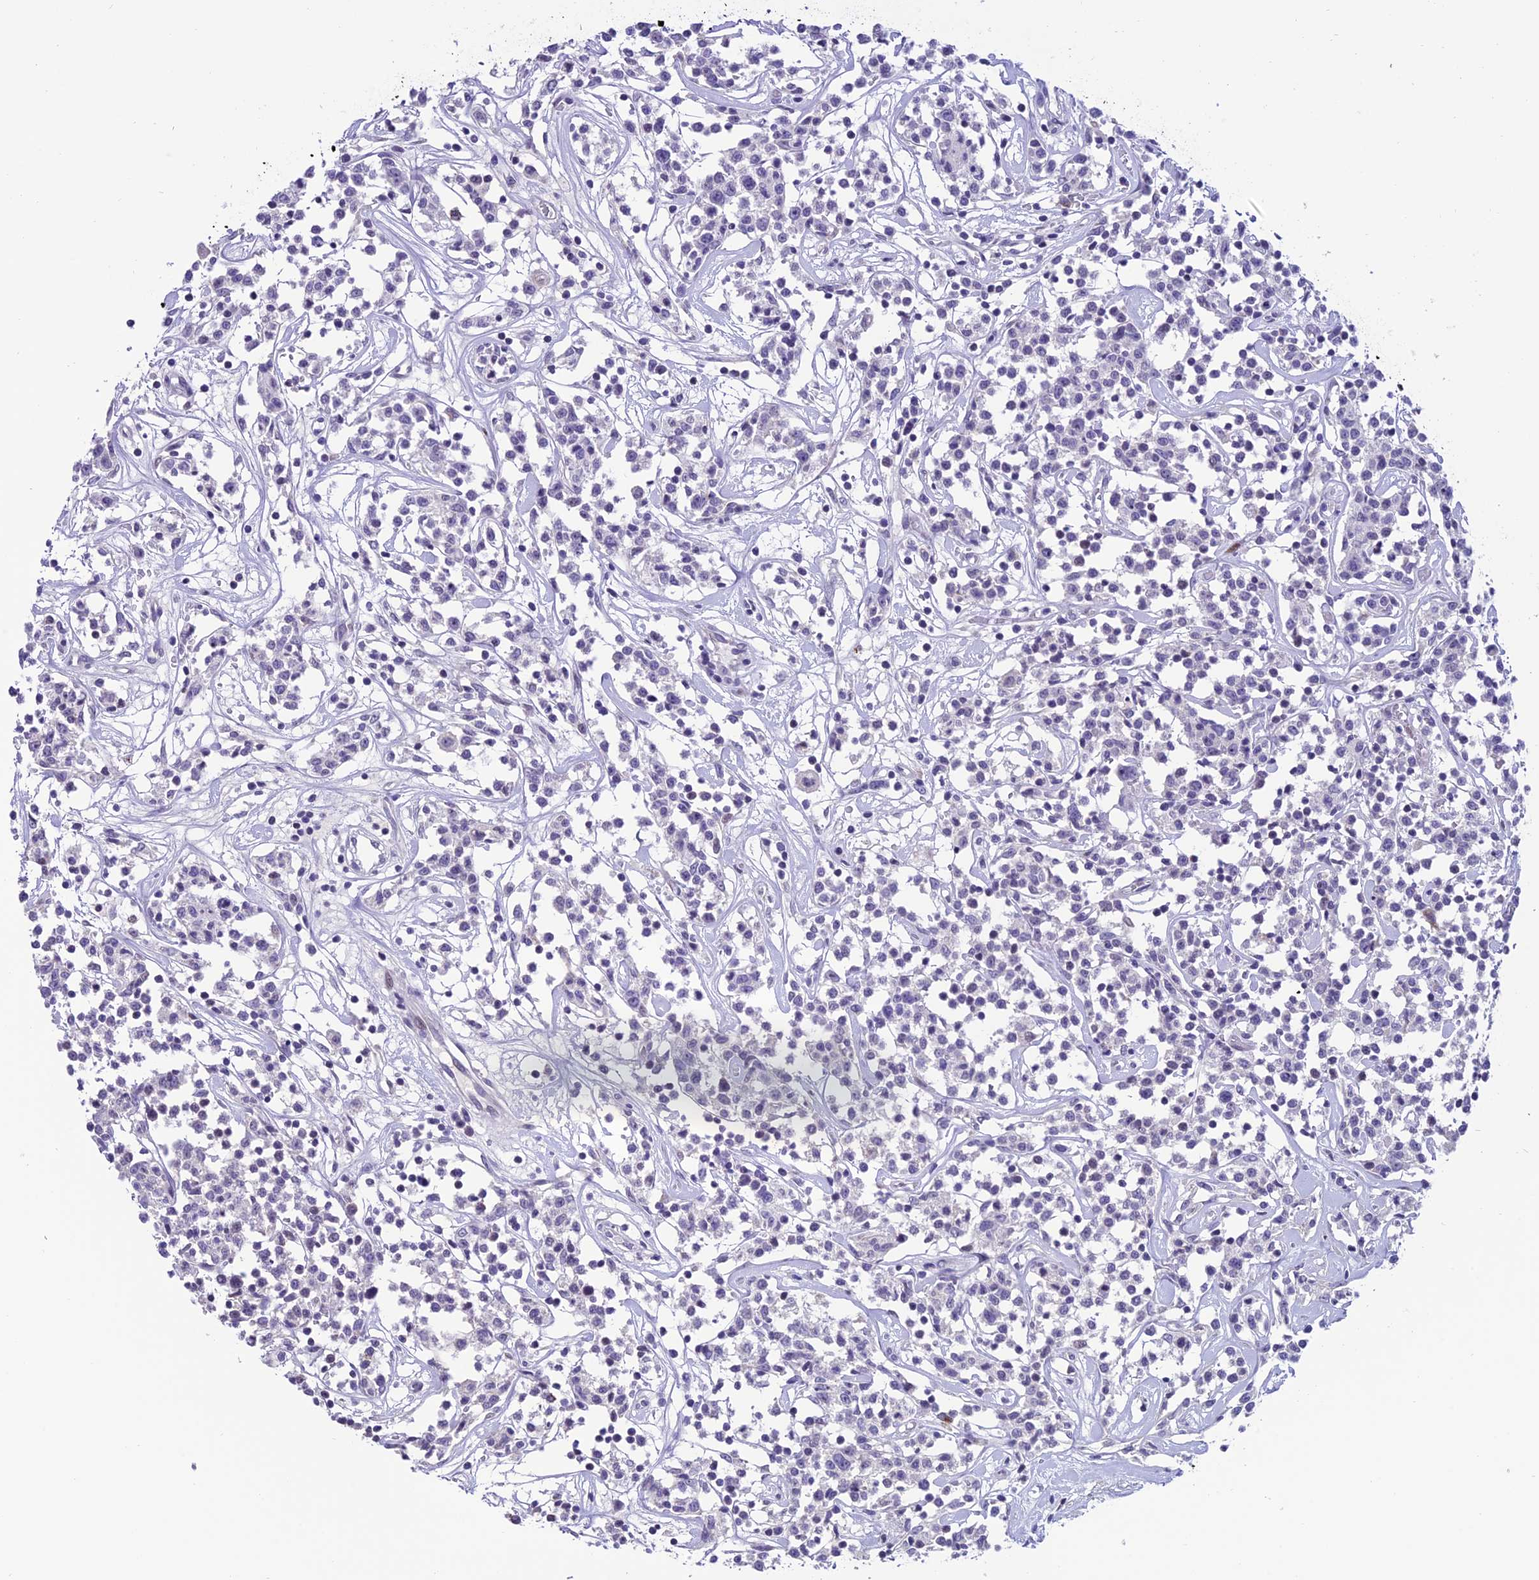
{"staining": {"intensity": "negative", "quantity": "none", "location": "none"}, "tissue": "lymphoma", "cell_type": "Tumor cells", "image_type": "cancer", "snomed": [{"axis": "morphology", "description": "Malignant lymphoma, non-Hodgkin's type, Low grade"}, {"axis": "topography", "description": "Small intestine"}], "caption": "Micrograph shows no significant protein positivity in tumor cells of malignant lymphoma, non-Hodgkin's type (low-grade).", "gene": "SLC10A1", "patient": {"sex": "female", "age": 59}}